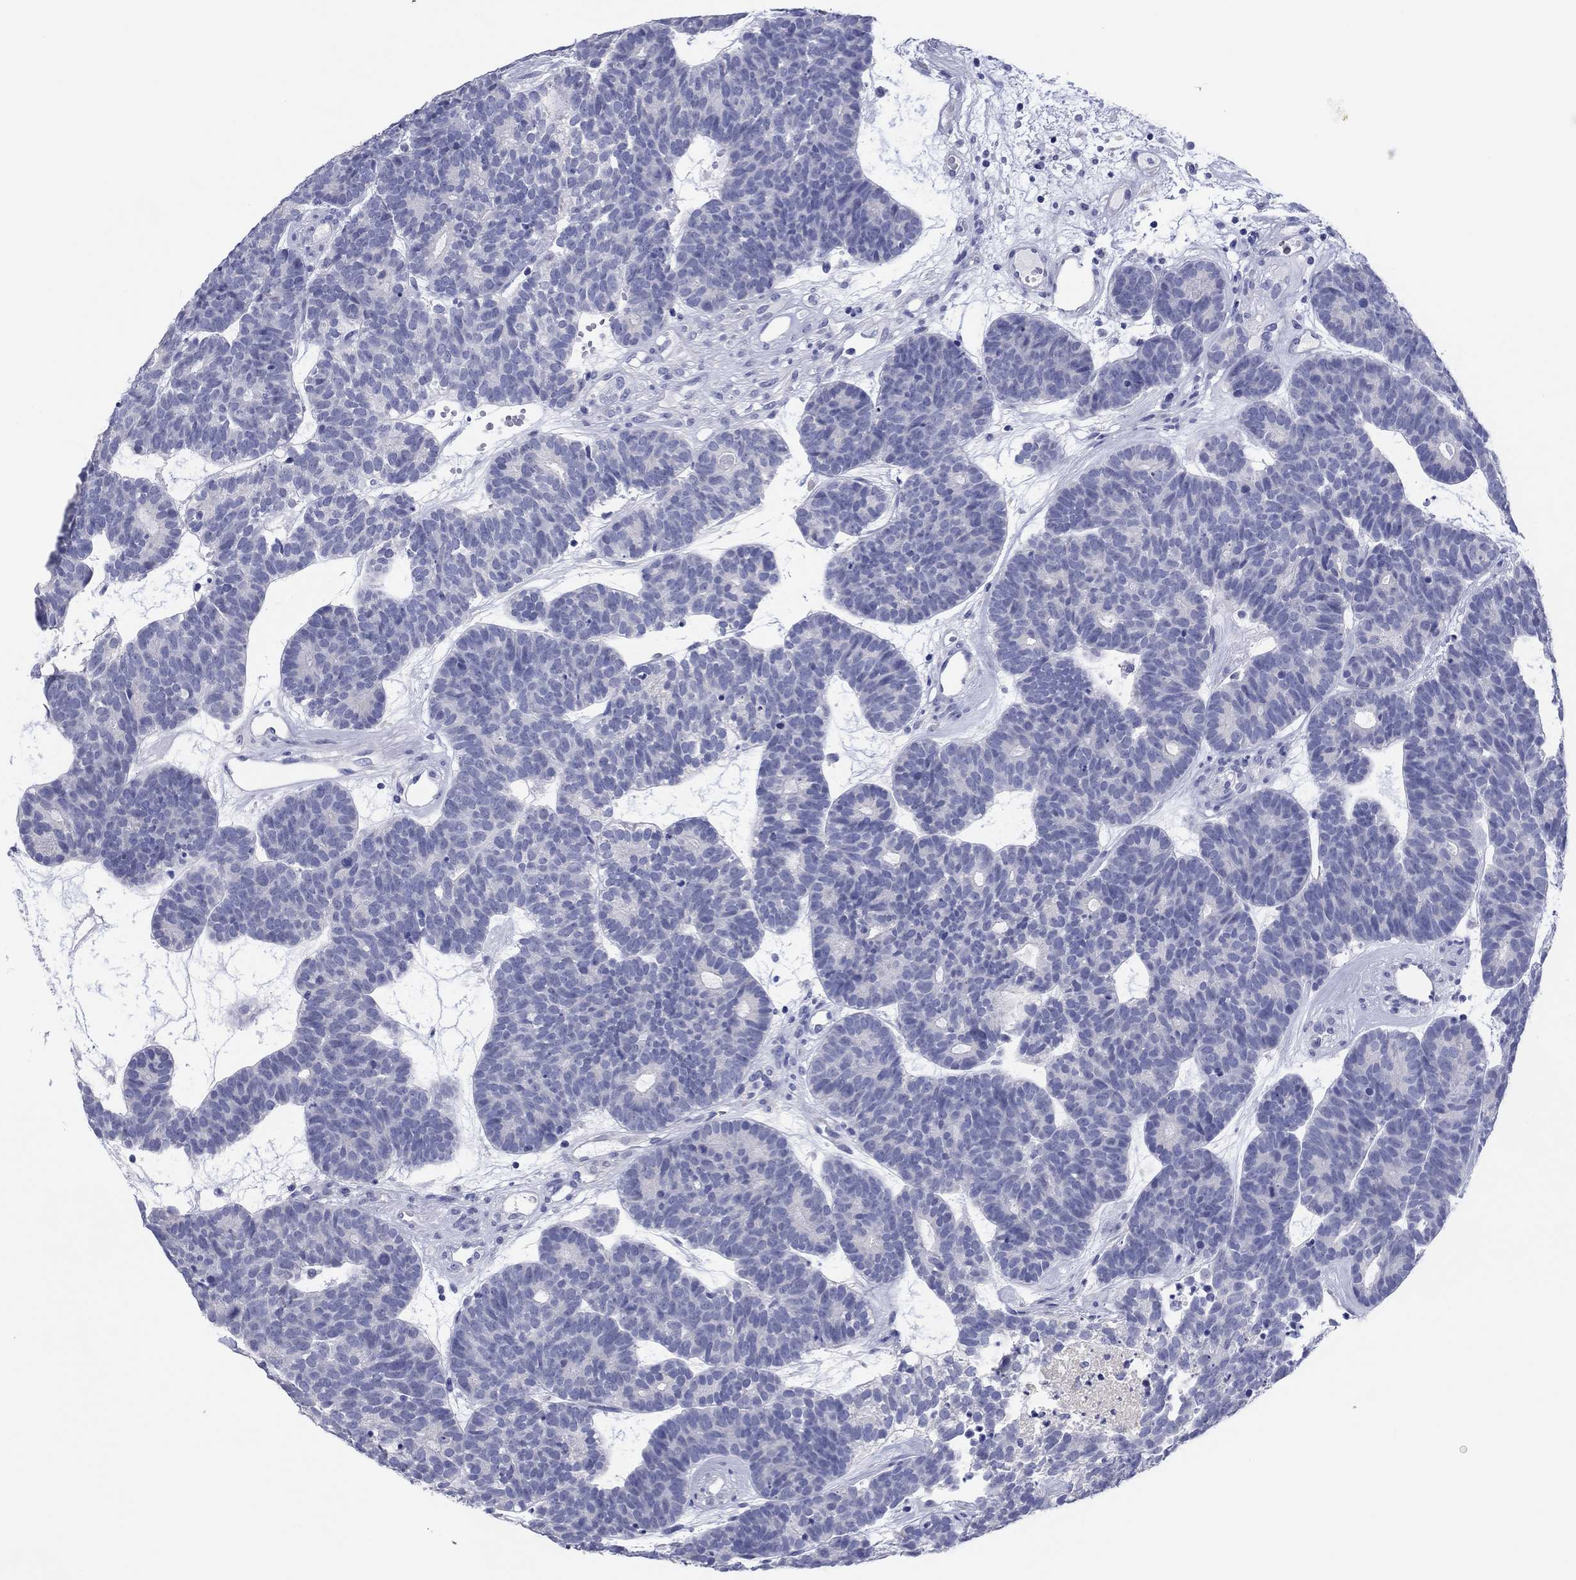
{"staining": {"intensity": "negative", "quantity": "none", "location": "none"}, "tissue": "head and neck cancer", "cell_type": "Tumor cells", "image_type": "cancer", "snomed": [{"axis": "morphology", "description": "Adenocarcinoma, NOS"}, {"axis": "topography", "description": "Head-Neck"}], "caption": "Human head and neck adenocarcinoma stained for a protein using immunohistochemistry (IHC) shows no expression in tumor cells.", "gene": "ERICH3", "patient": {"sex": "female", "age": 81}}